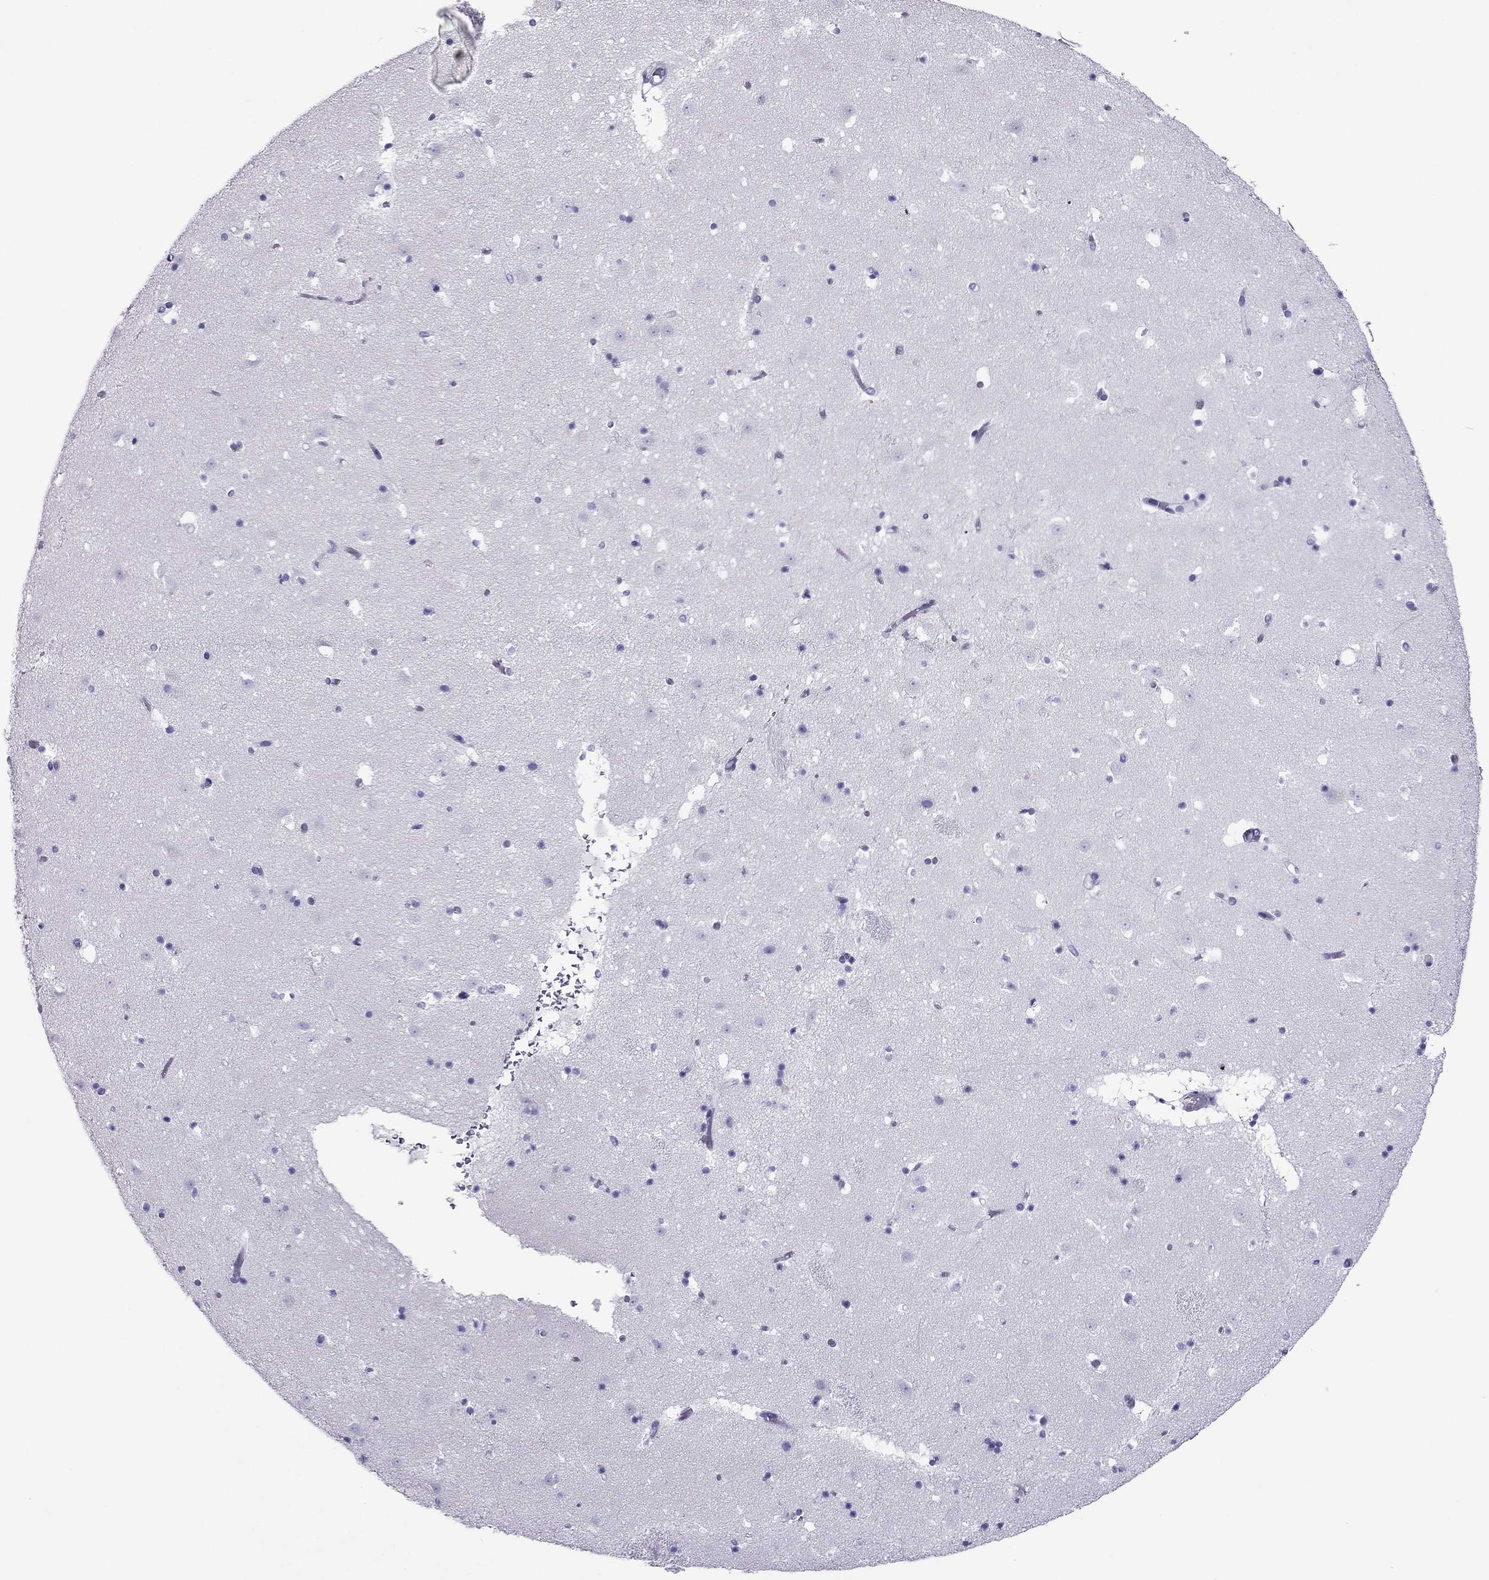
{"staining": {"intensity": "negative", "quantity": "none", "location": "none"}, "tissue": "caudate", "cell_type": "Glial cells", "image_type": "normal", "snomed": [{"axis": "morphology", "description": "Normal tissue, NOS"}, {"axis": "topography", "description": "Lateral ventricle wall"}], "caption": "Glial cells are negative for protein expression in normal human caudate. Brightfield microscopy of IHC stained with DAB (3,3'-diaminobenzidine) (brown) and hematoxylin (blue), captured at high magnification.", "gene": "PDE6A", "patient": {"sex": "female", "age": 42}}